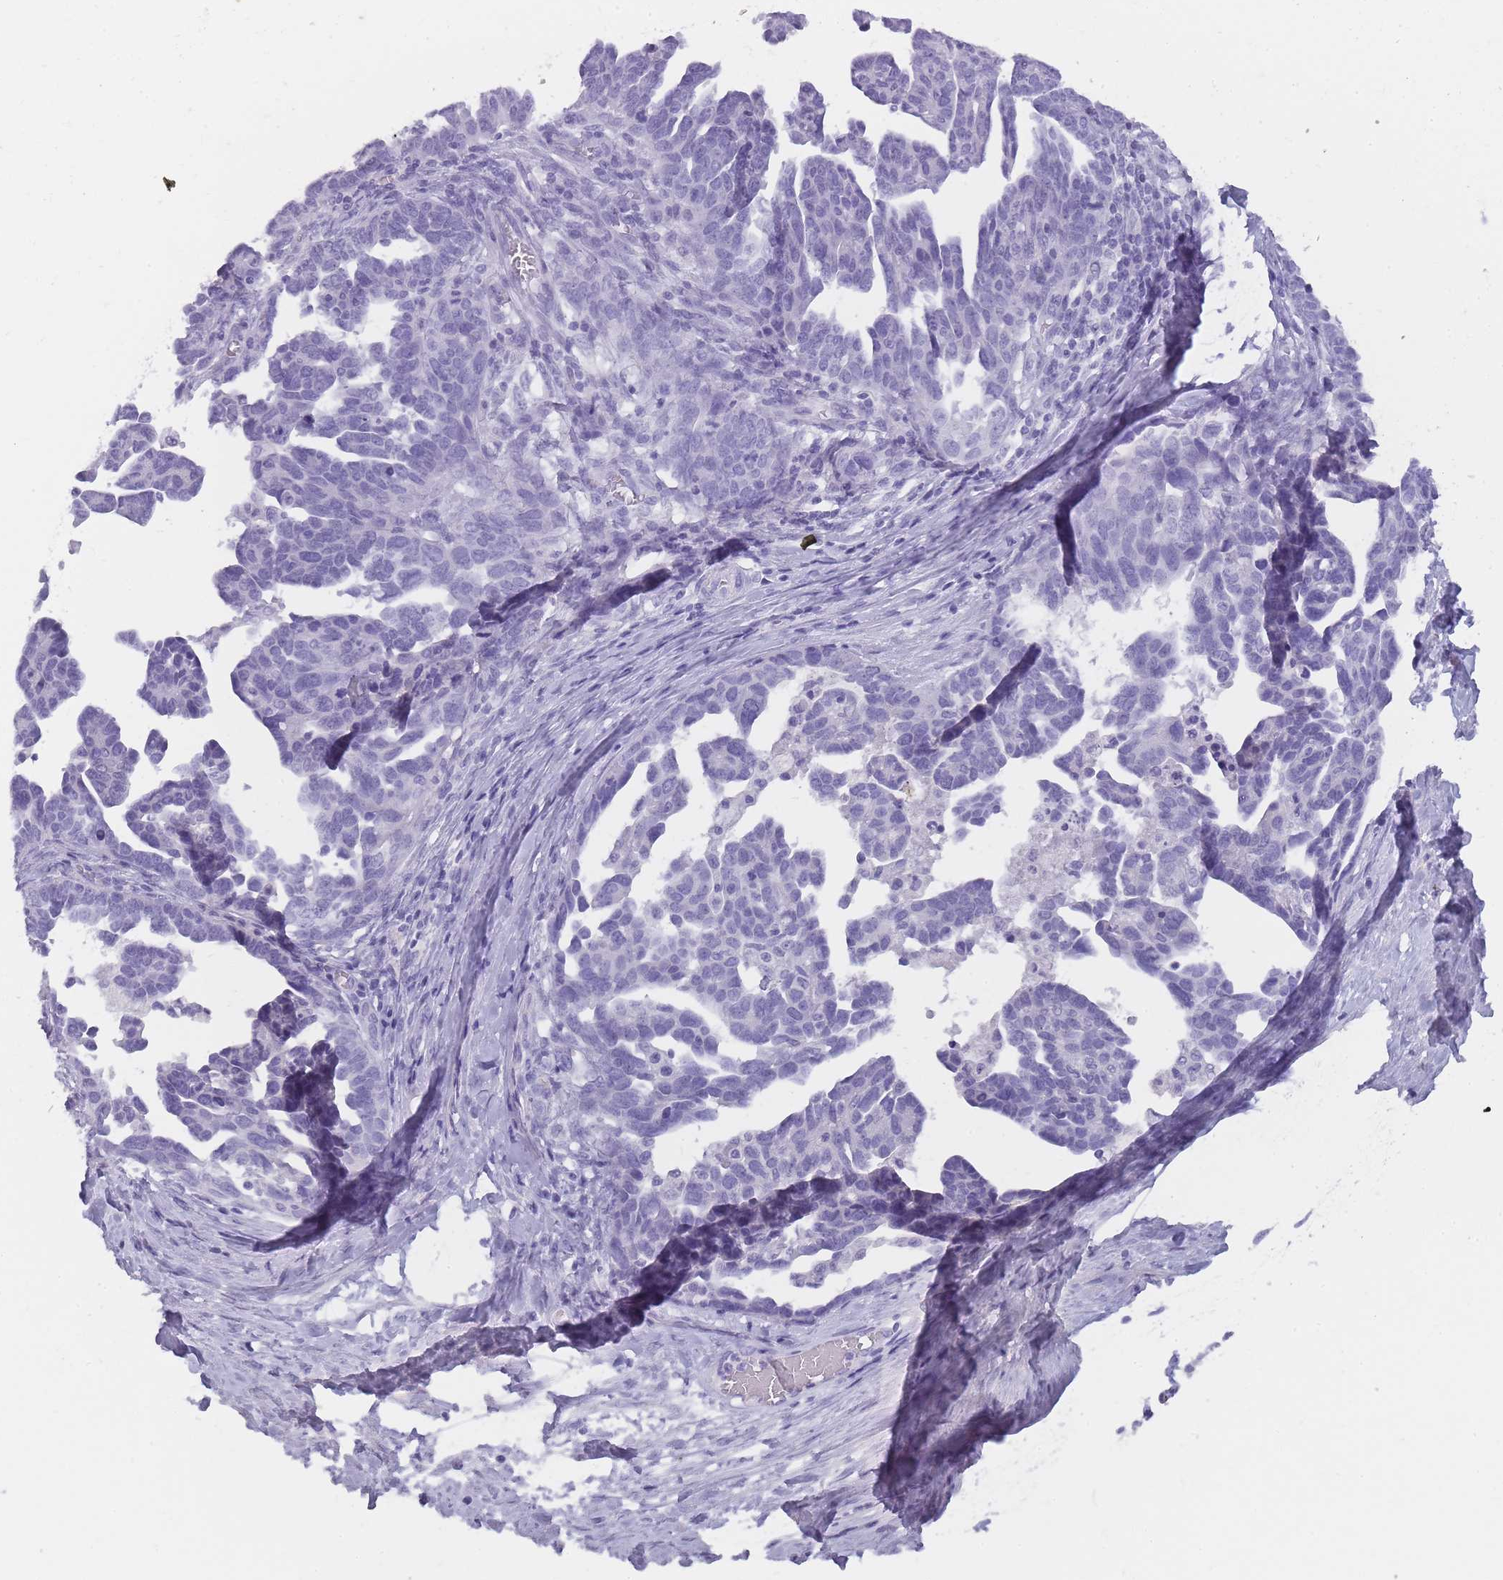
{"staining": {"intensity": "negative", "quantity": "none", "location": "none"}, "tissue": "ovarian cancer", "cell_type": "Tumor cells", "image_type": "cancer", "snomed": [{"axis": "morphology", "description": "Cystadenocarcinoma, serous, NOS"}, {"axis": "topography", "description": "Ovary"}], "caption": "The immunohistochemistry micrograph has no significant positivity in tumor cells of ovarian cancer tissue.", "gene": "TCP11", "patient": {"sex": "female", "age": 54}}